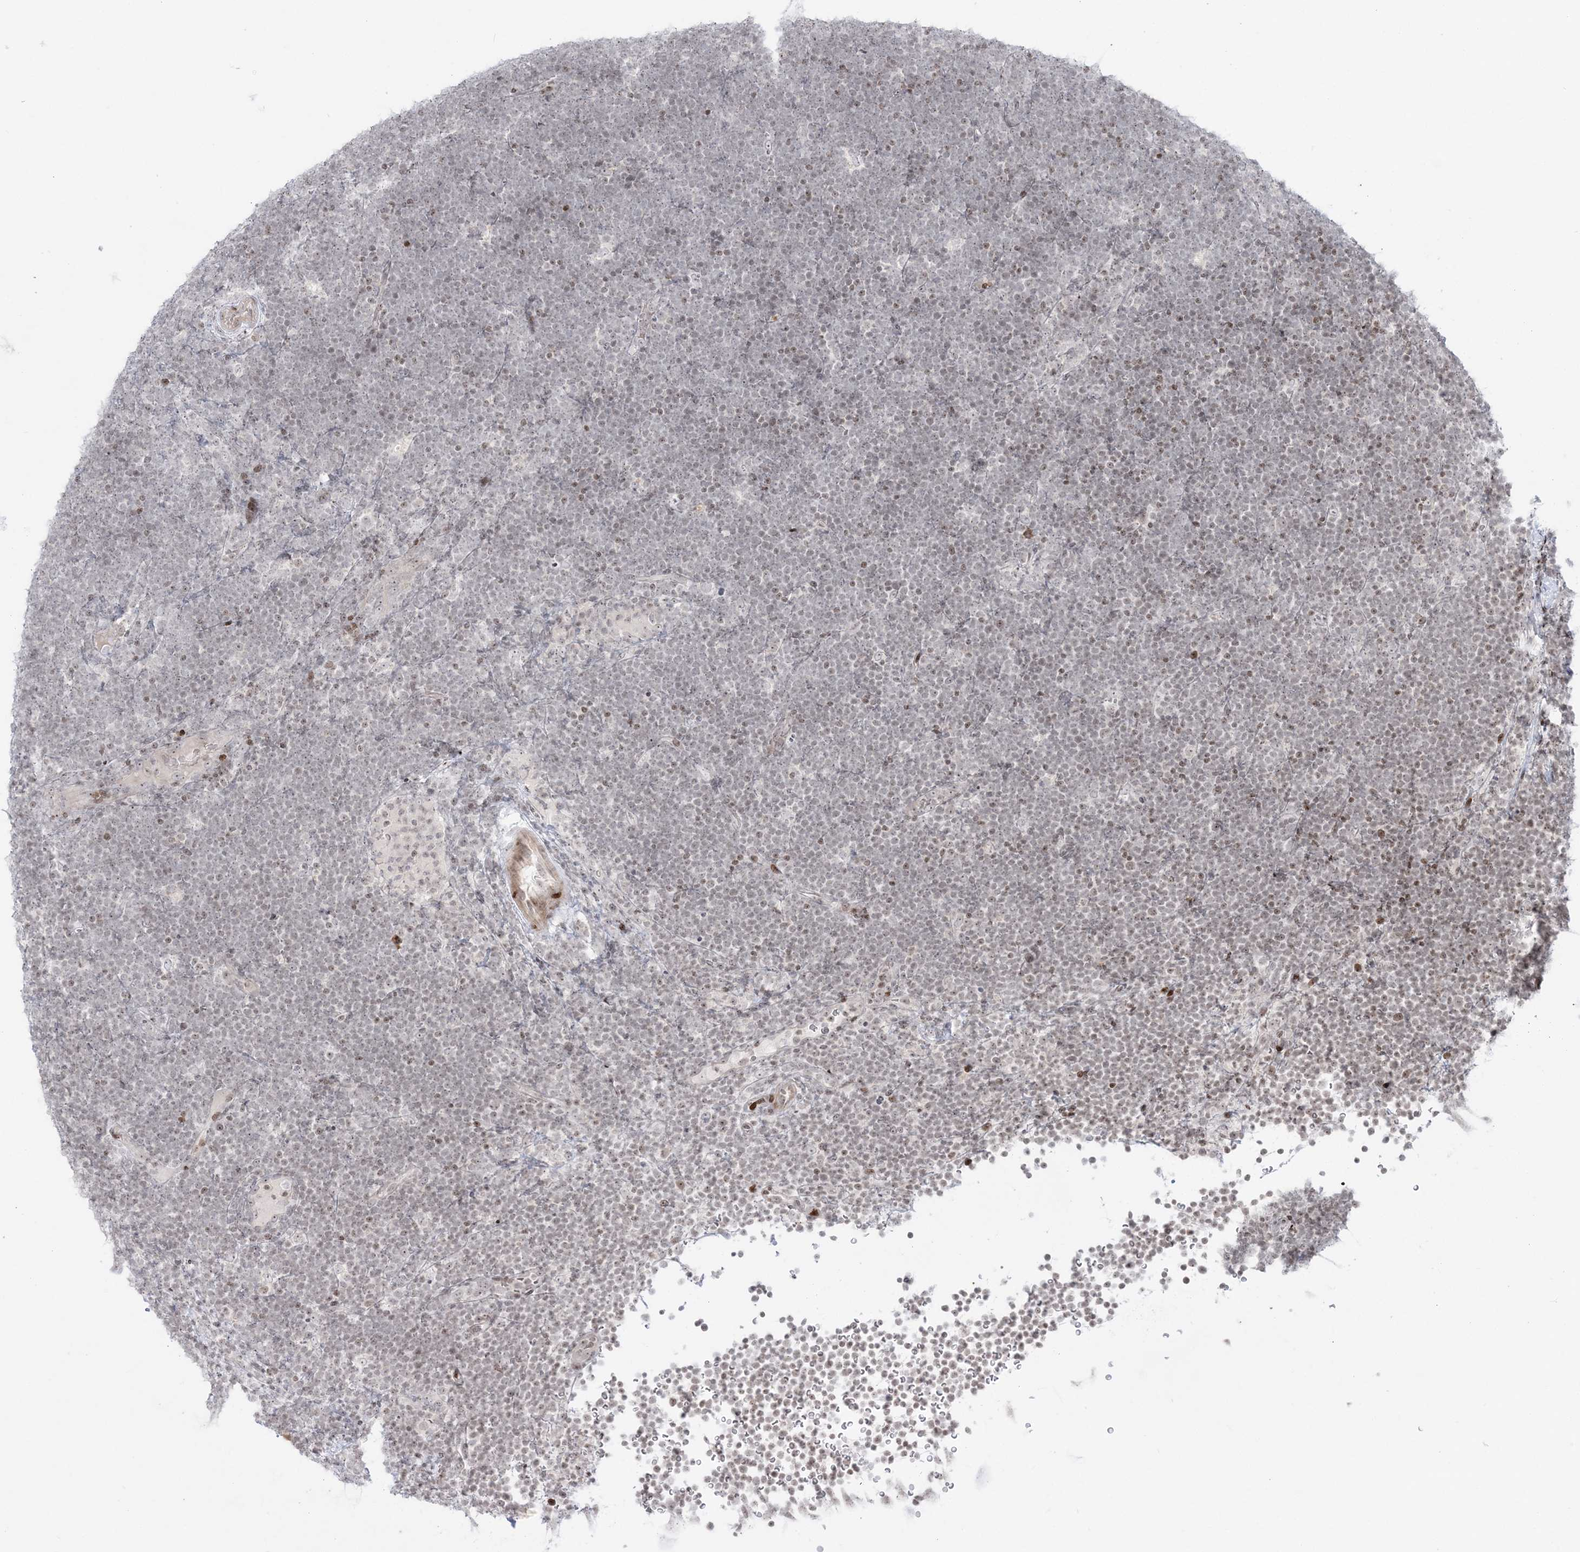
{"staining": {"intensity": "weak", "quantity": "25%-75%", "location": "nuclear"}, "tissue": "lymphoma", "cell_type": "Tumor cells", "image_type": "cancer", "snomed": [{"axis": "morphology", "description": "Malignant lymphoma, non-Hodgkin's type, High grade"}, {"axis": "topography", "description": "Lymph node"}], "caption": "The image exhibits a brown stain indicating the presence of a protein in the nuclear of tumor cells in malignant lymphoma, non-Hodgkin's type (high-grade).", "gene": "SH3BP4", "patient": {"sex": "male", "age": 13}}